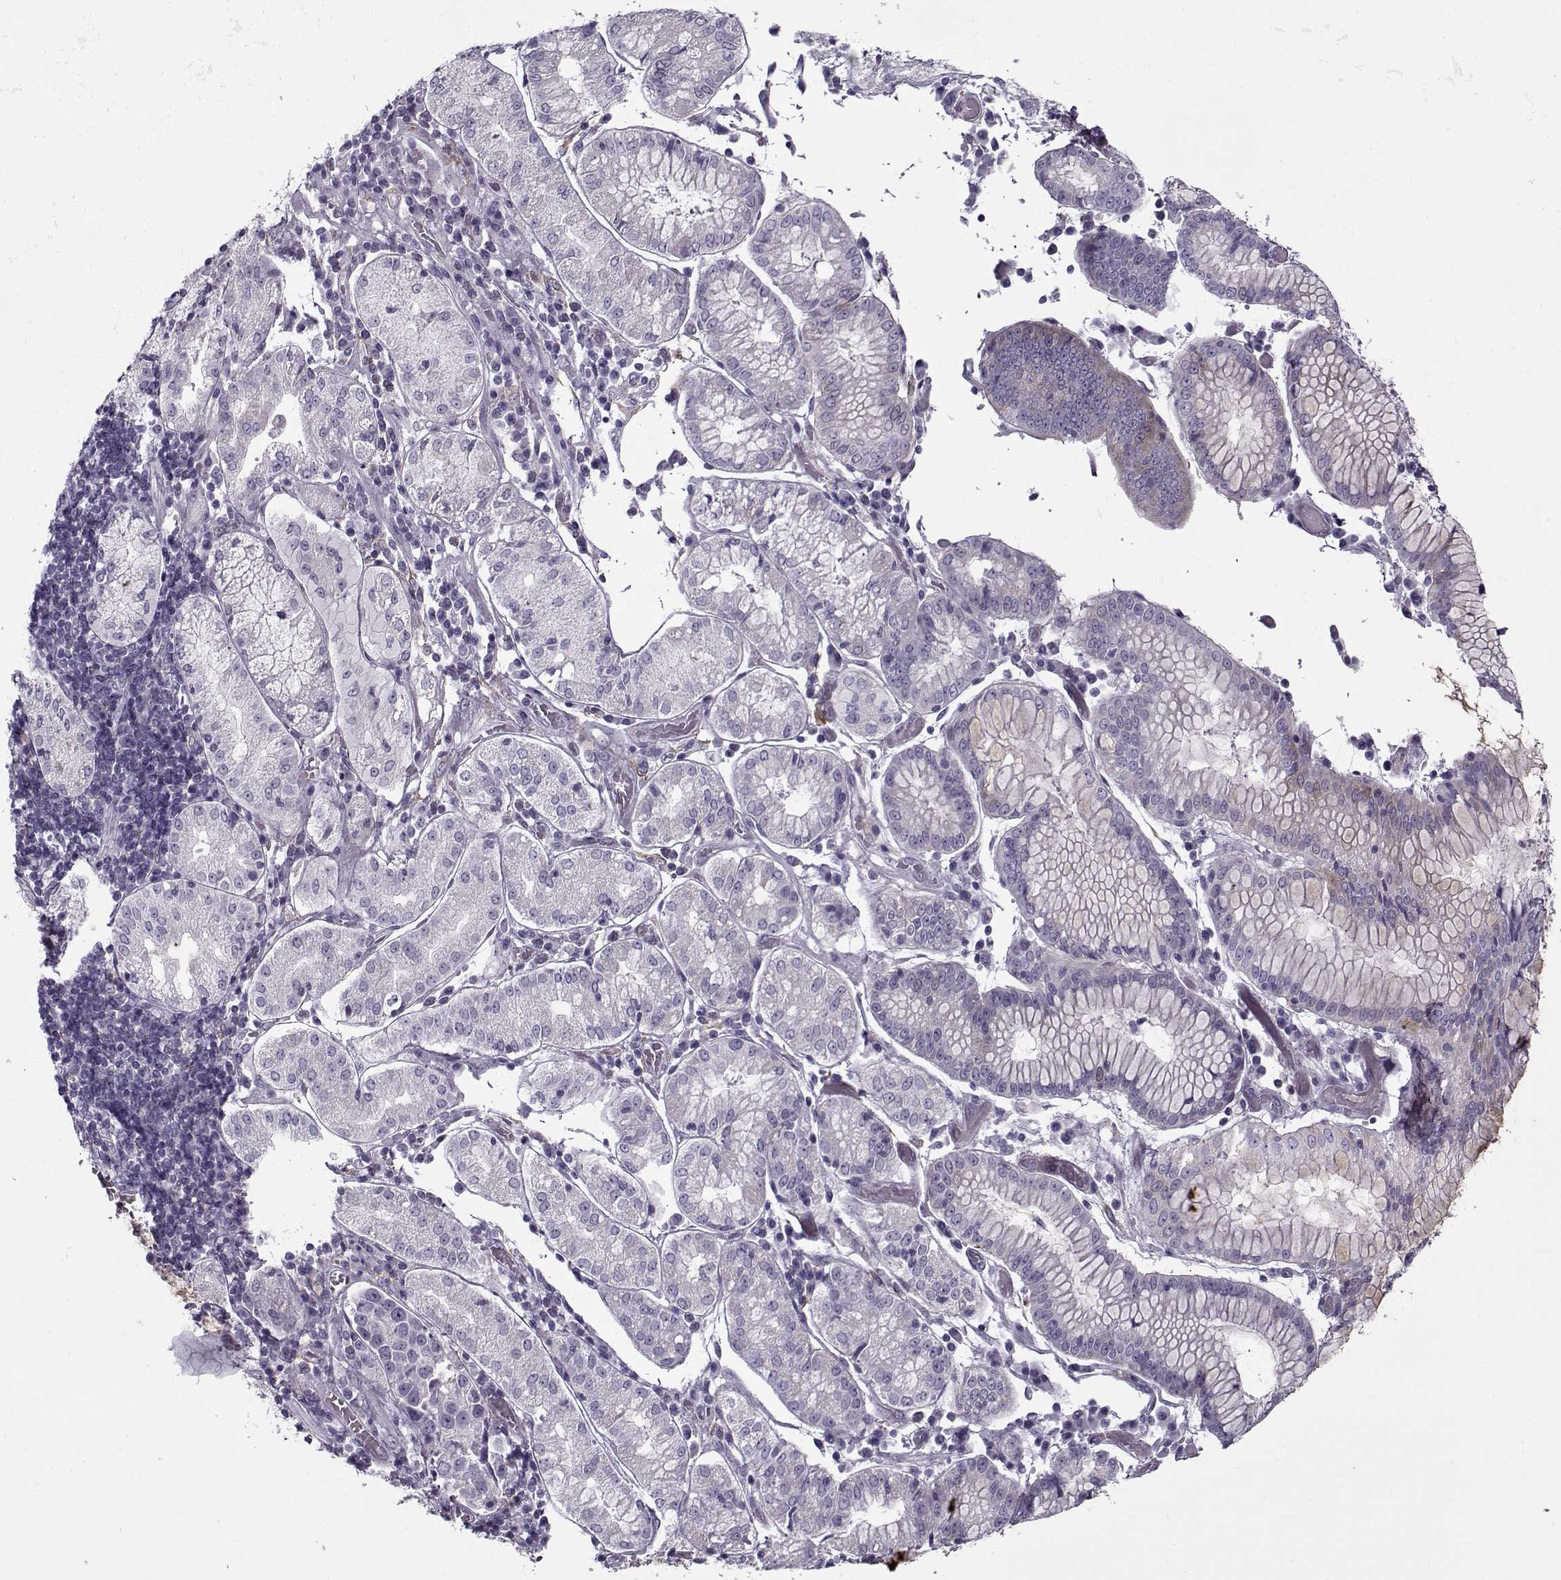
{"staining": {"intensity": "negative", "quantity": "none", "location": "none"}, "tissue": "stomach cancer", "cell_type": "Tumor cells", "image_type": "cancer", "snomed": [{"axis": "morphology", "description": "Adenocarcinoma, NOS"}, {"axis": "topography", "description": "Stomach"}], "caption": "Immunohistochemistry histopathology image of neoplastic tissue: stomach cancer (adenocarcinoma) stained with DAB shows no significant protein staining in tumor cells.", "gene": "PP2D1", "patient": {"sex": "male", "age": 93}}